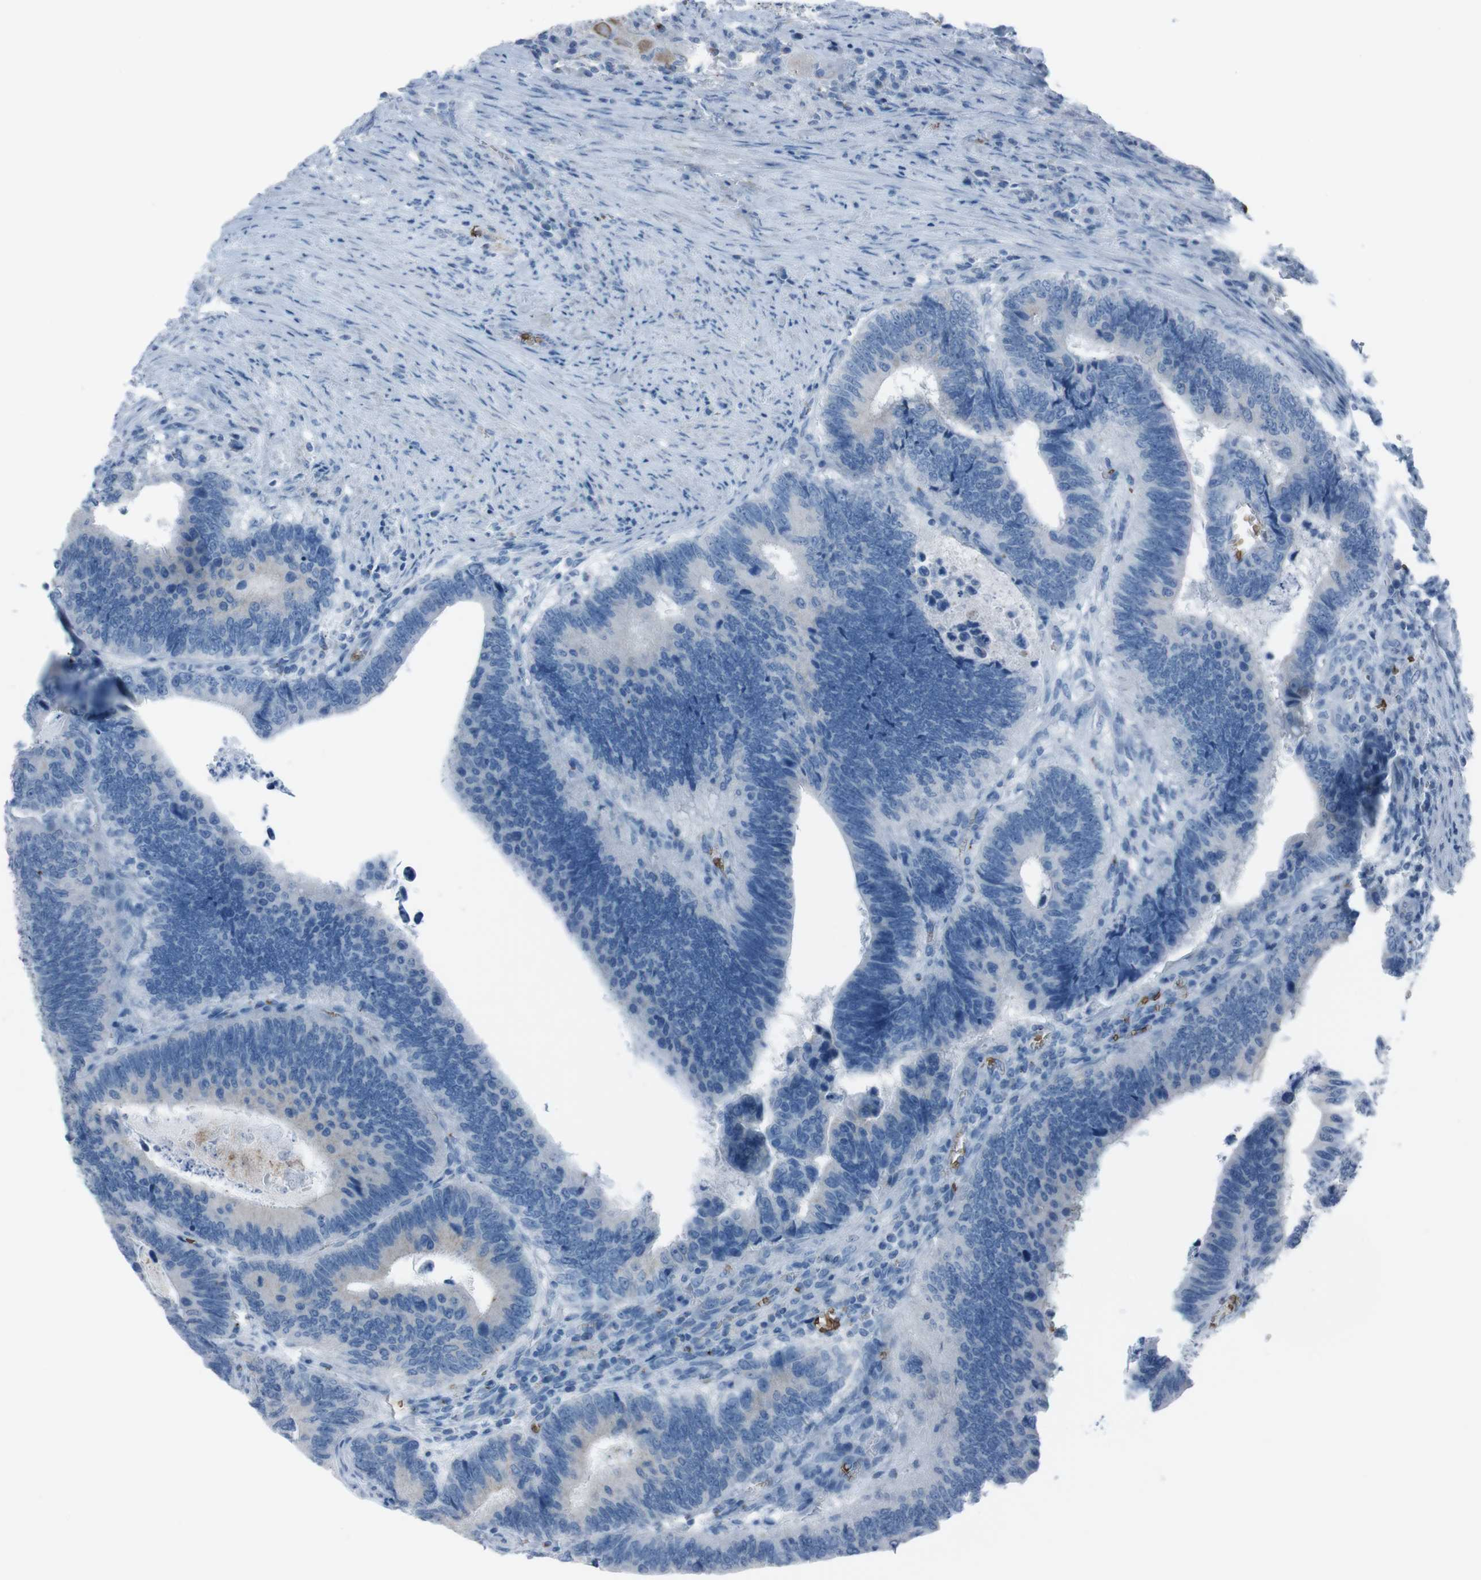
{"staining": {"intensity": "negative", "quantity": "none", "location": "none"}, "tissue": "colorectal cancer", "cell_type": "Tumor cells", "image_type": "cancer", "snomed": [{"axis": "morphology", "description": "Adenocarcinoma, NOS"}, {"axis": "topography", "description": "Colon"}], "caption": "Immunohistochemistry of human colorectal cancer displays no positivity in tumor cells.", "gene": "ST6GAL1", "patient": {"sex": "male", "age": 72}}